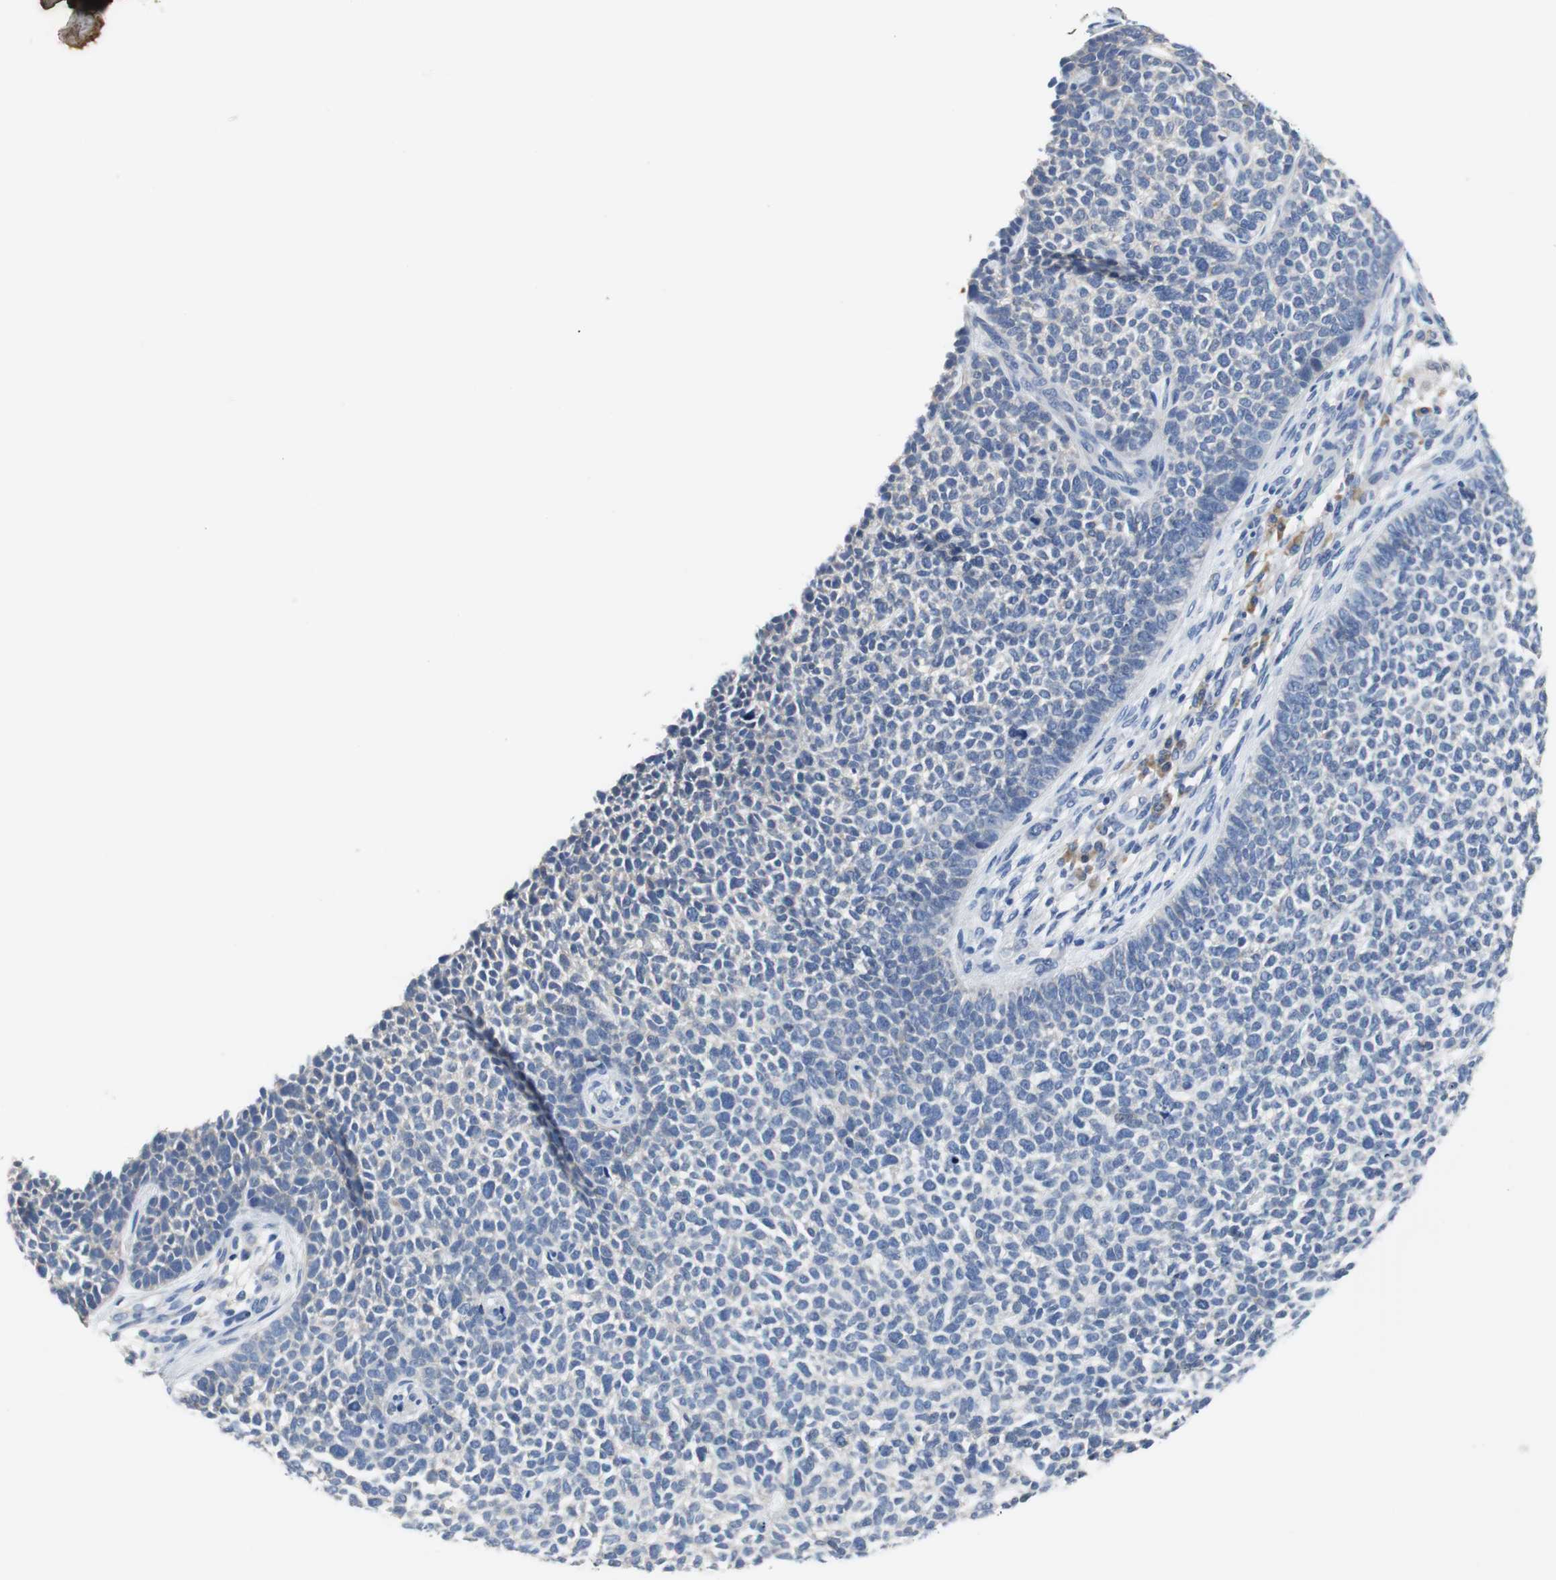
{"staining": {"intensity": "negative", "quantity": "none", "location": "none"}, "tissue": "skin cancer", "cell_type": "Tumor cells", "image_type": "cancer", "snomed": [{"axis": "morphology", "description": "Basal cell carcinoma"}, {"axis": "topography", "description": "Skin"}], "caption": "Immunohistochemistry histopathology image of neoplastic tissue: skin cancer (basal cell carcinoma) stained with DAB (3,3'-diaminobenzidine) shows no significant protein staining in tumor cells.", "gene": "PCK1", "patient": {"sex": "female", "age": 84}}